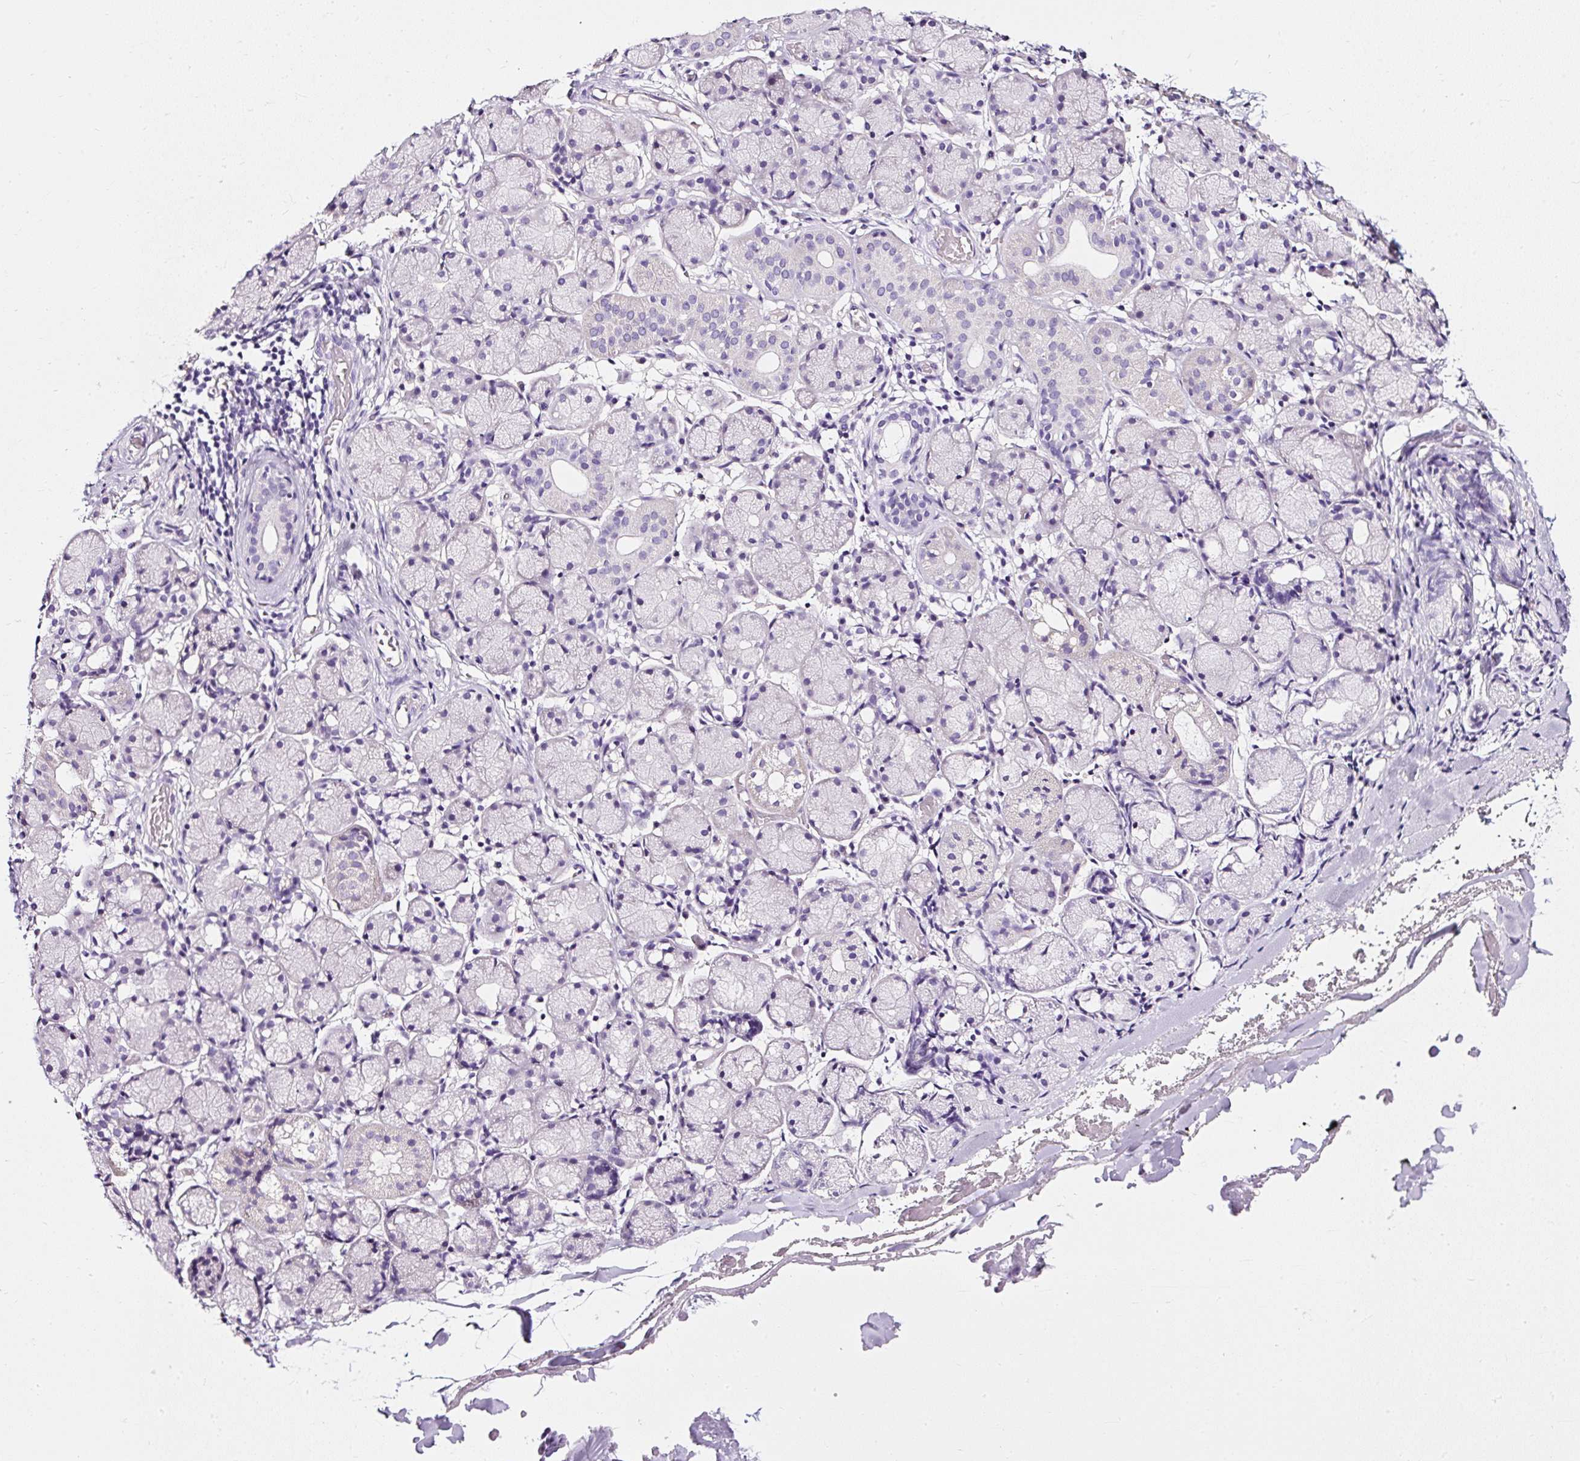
{"staining": {"intensity": "negative", "quantity": "none", "location": "none"}, "tissue": "salivary gland", "cell_type": "Glandular cells", "image_type": "normal", "snomed": [{"axis": "morphology", "description": "Normal tissue, NOS"}, {"axis": "topography", "description": "Salivary gland"}], "caption": "IHC photomicrograph of benign salivary gland: salivary gland stained with DAB exhibits no significant protein positivity in glandular cells. The staining was performed using DAB to visualize the protein expression in brown, while the nuclei were stained in blue with hematoxylin (Magnification: 20x).", "gene": "ATP2A1", "patient": {"sex": "female", "age": 24}}